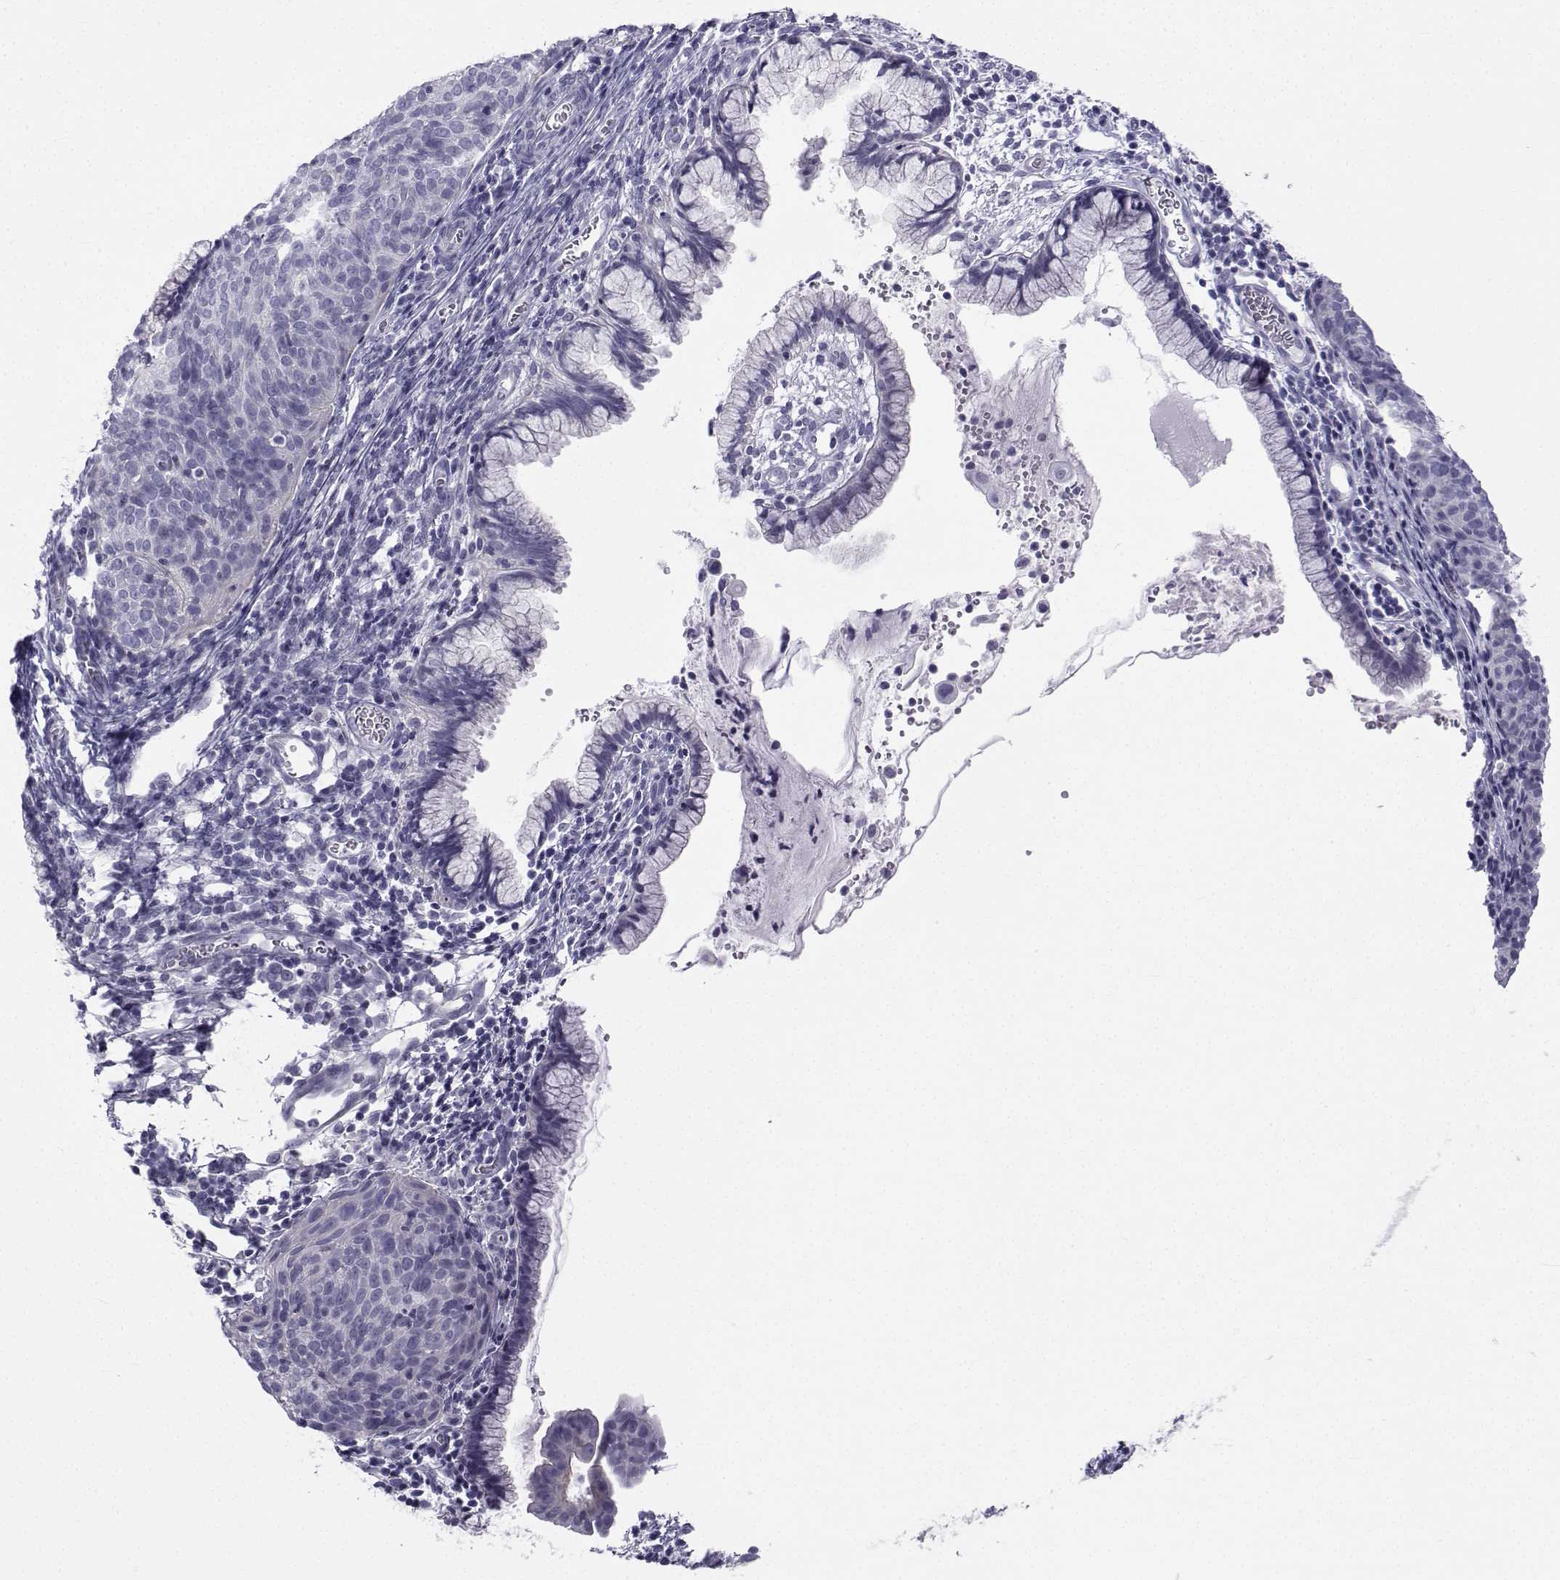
{"staining": {"intensity": "negative", "quantity": "none", "location": "none"}, "tissue": "cervical cancer", "cell_type": "Tumor cells", "image_type": "cancer", "snomed": [{"axis": "morphology", "description": "Squamous cell carcinoma, NOS"}, {"axis": "topography", "description": "Cervix"}], "caption": "High magnification brightfield microscopy of cervical squamous cell carcinoma stained with DAB (3,3'-diaminobenzidine) (brown) and counterstained with hematoxylin (blue): tumor cells show no significant staining.", "gene": "SPANXD", "patient": {"sex": "female", "age": 39}}